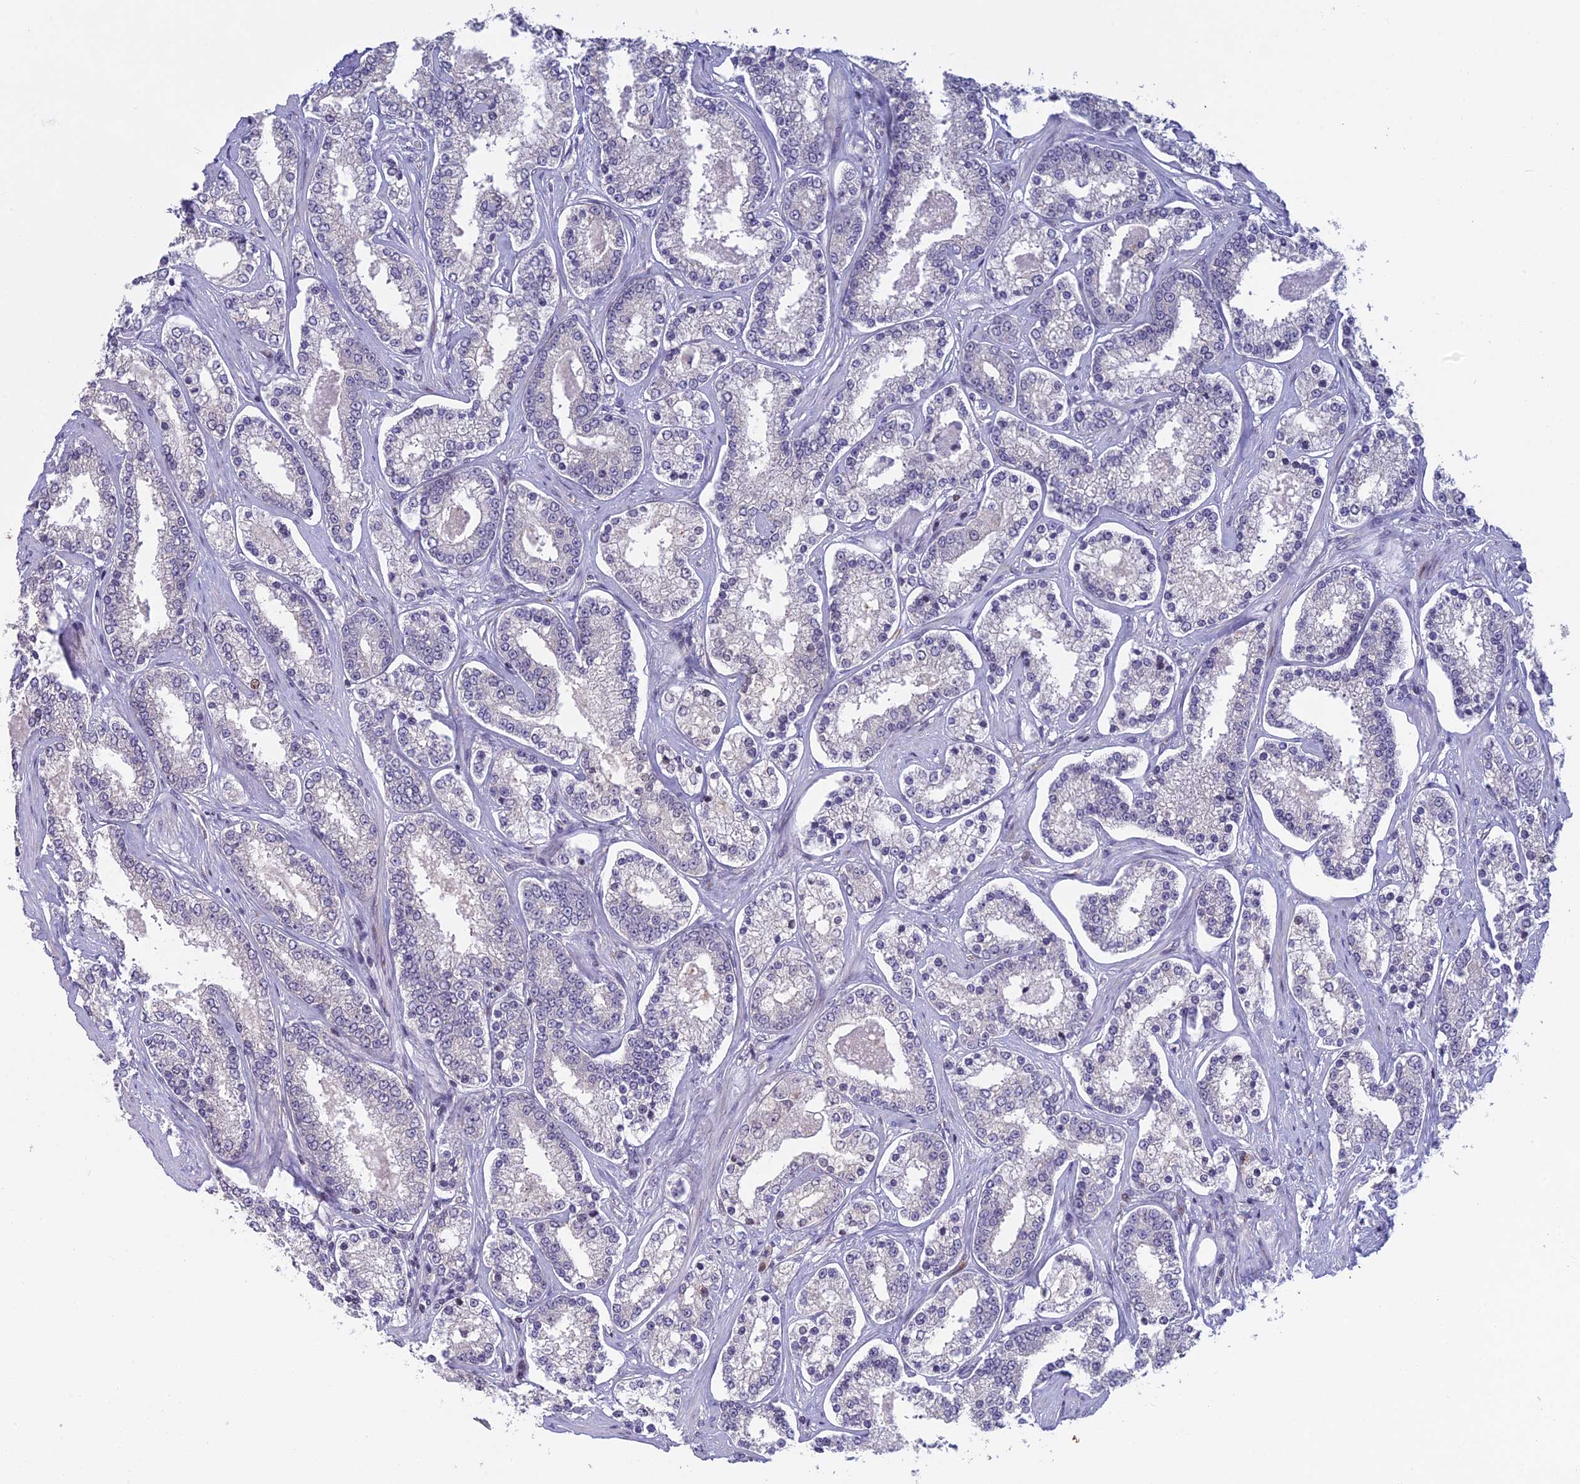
{"staining": {"intensity": "negative", "quantity": "none", "location": "none"}, "tissue": "prostate cancer", "cell_type": "Tumor cells", "image_type": "cancer", "snomed": [{"axis": "morphology", "description": "Normal tissue, NOS"}, {"axis": "morphology", "description": "Adenocarcinoma, High grade"}, {"axis": "topography", "description": "Prostate"}], "caption": "A high-resolution image shows immunohistochemistry staining of adenocarcinoma (high-grade) (prostate), which reveals no significant expression in tumor cells. (Immunohistochemistry, brightfield microscopy, high magnification).", "gene": "TMEM134", "patient": {"sex": "male", "age": 83}}